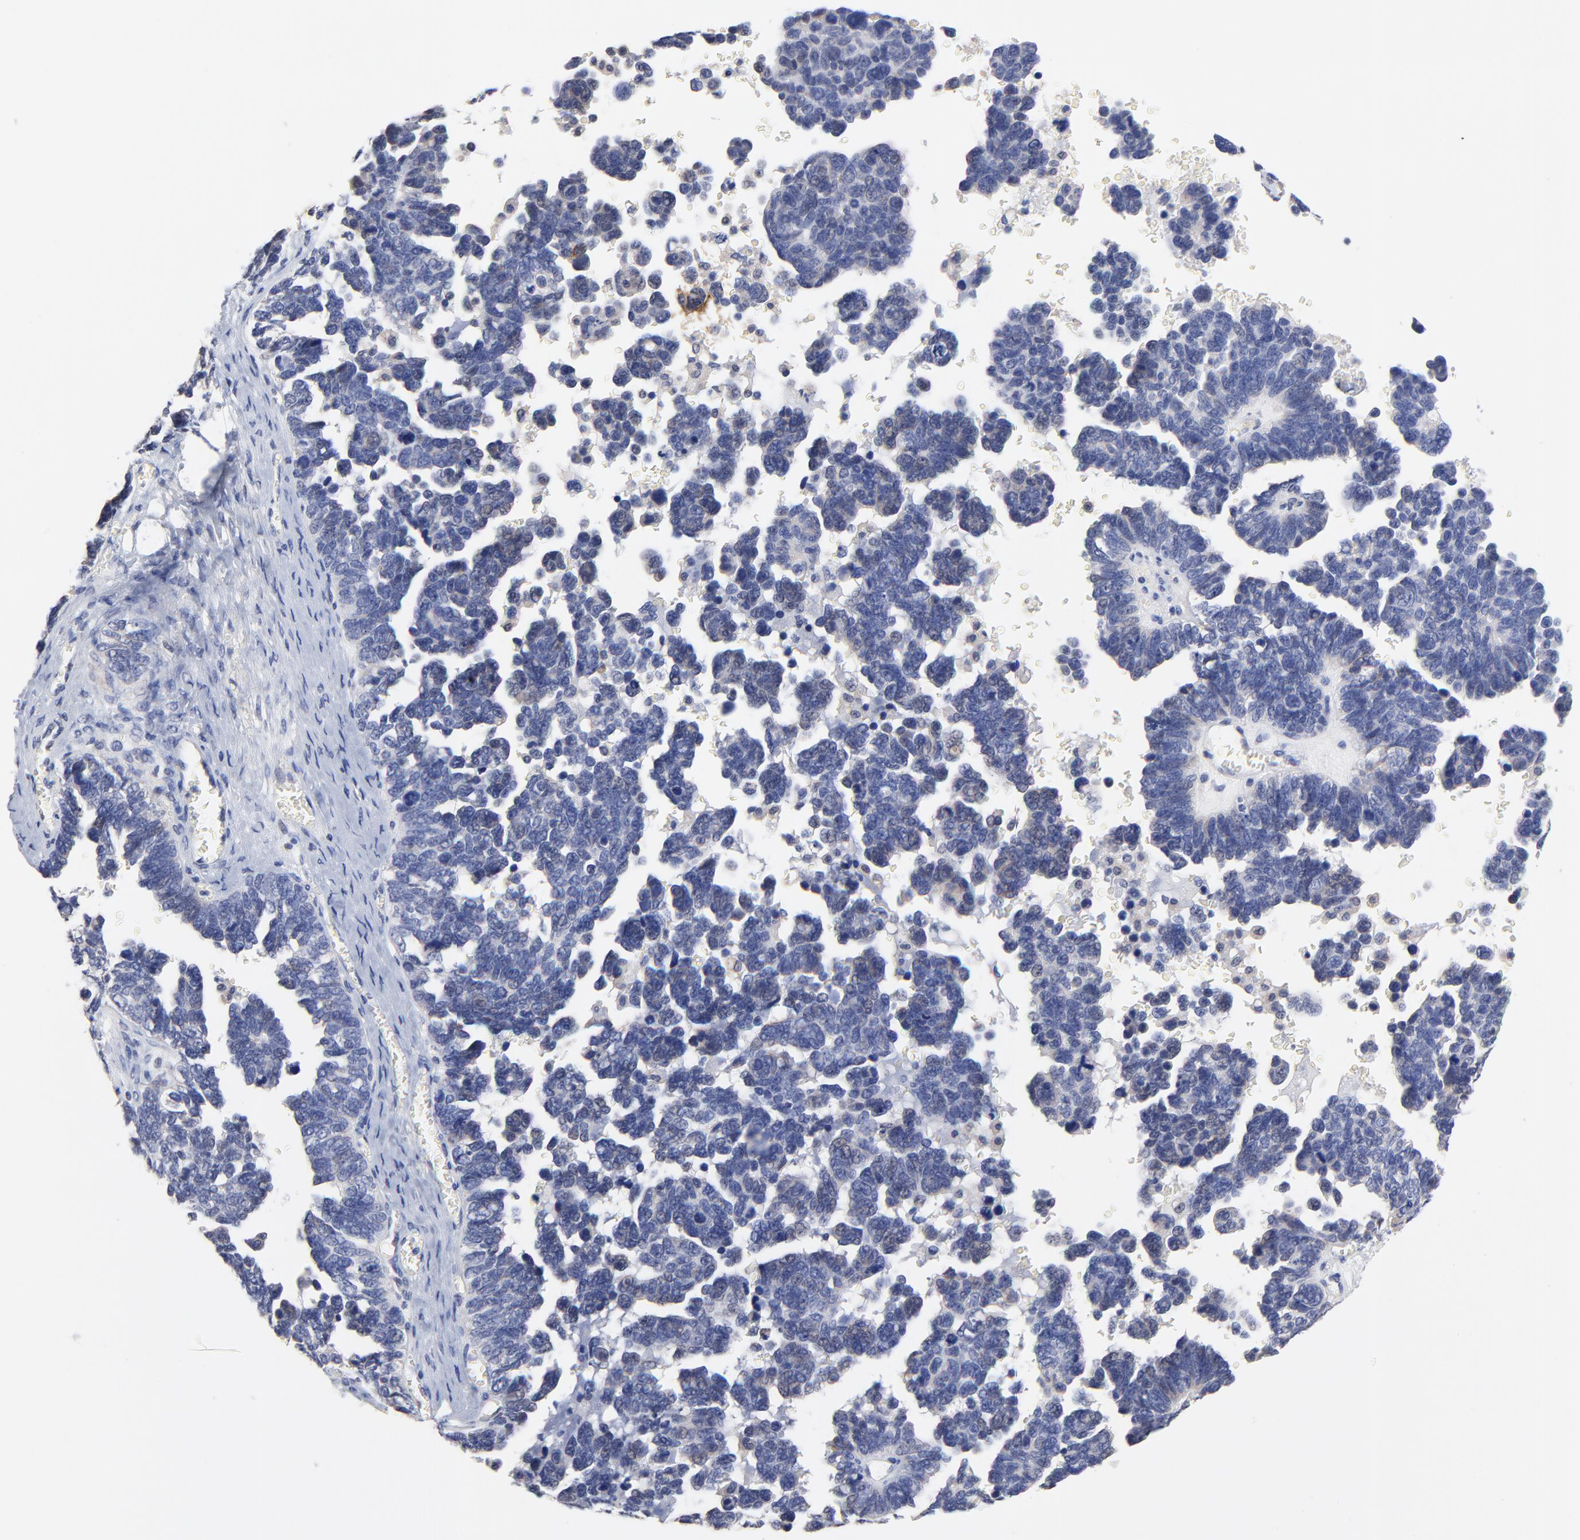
{"staining": {"intensity": "weak", "quantity": "<25%", "location": "cytoplasmic/membranous"}, "tissue": "ovarian cancer", "cell_type": "Tumor cells", "image_type": "cancer", "snomed": [{"axis": "morphology", "description": "Cystadenocarcinoma, serous, NOS"}, {"axis": "topography", "description": "Ovary"}], "caption": "Tumor cells are negative for protein expression in human ovarian cancer (serous cystadenocarcinoma). (DAB (3,3'-diaminobenzidine) immunohistochemistry (IHC), high magnification).", "gene": "TWNK", "patient": {"sex": "female", "age": 69}}